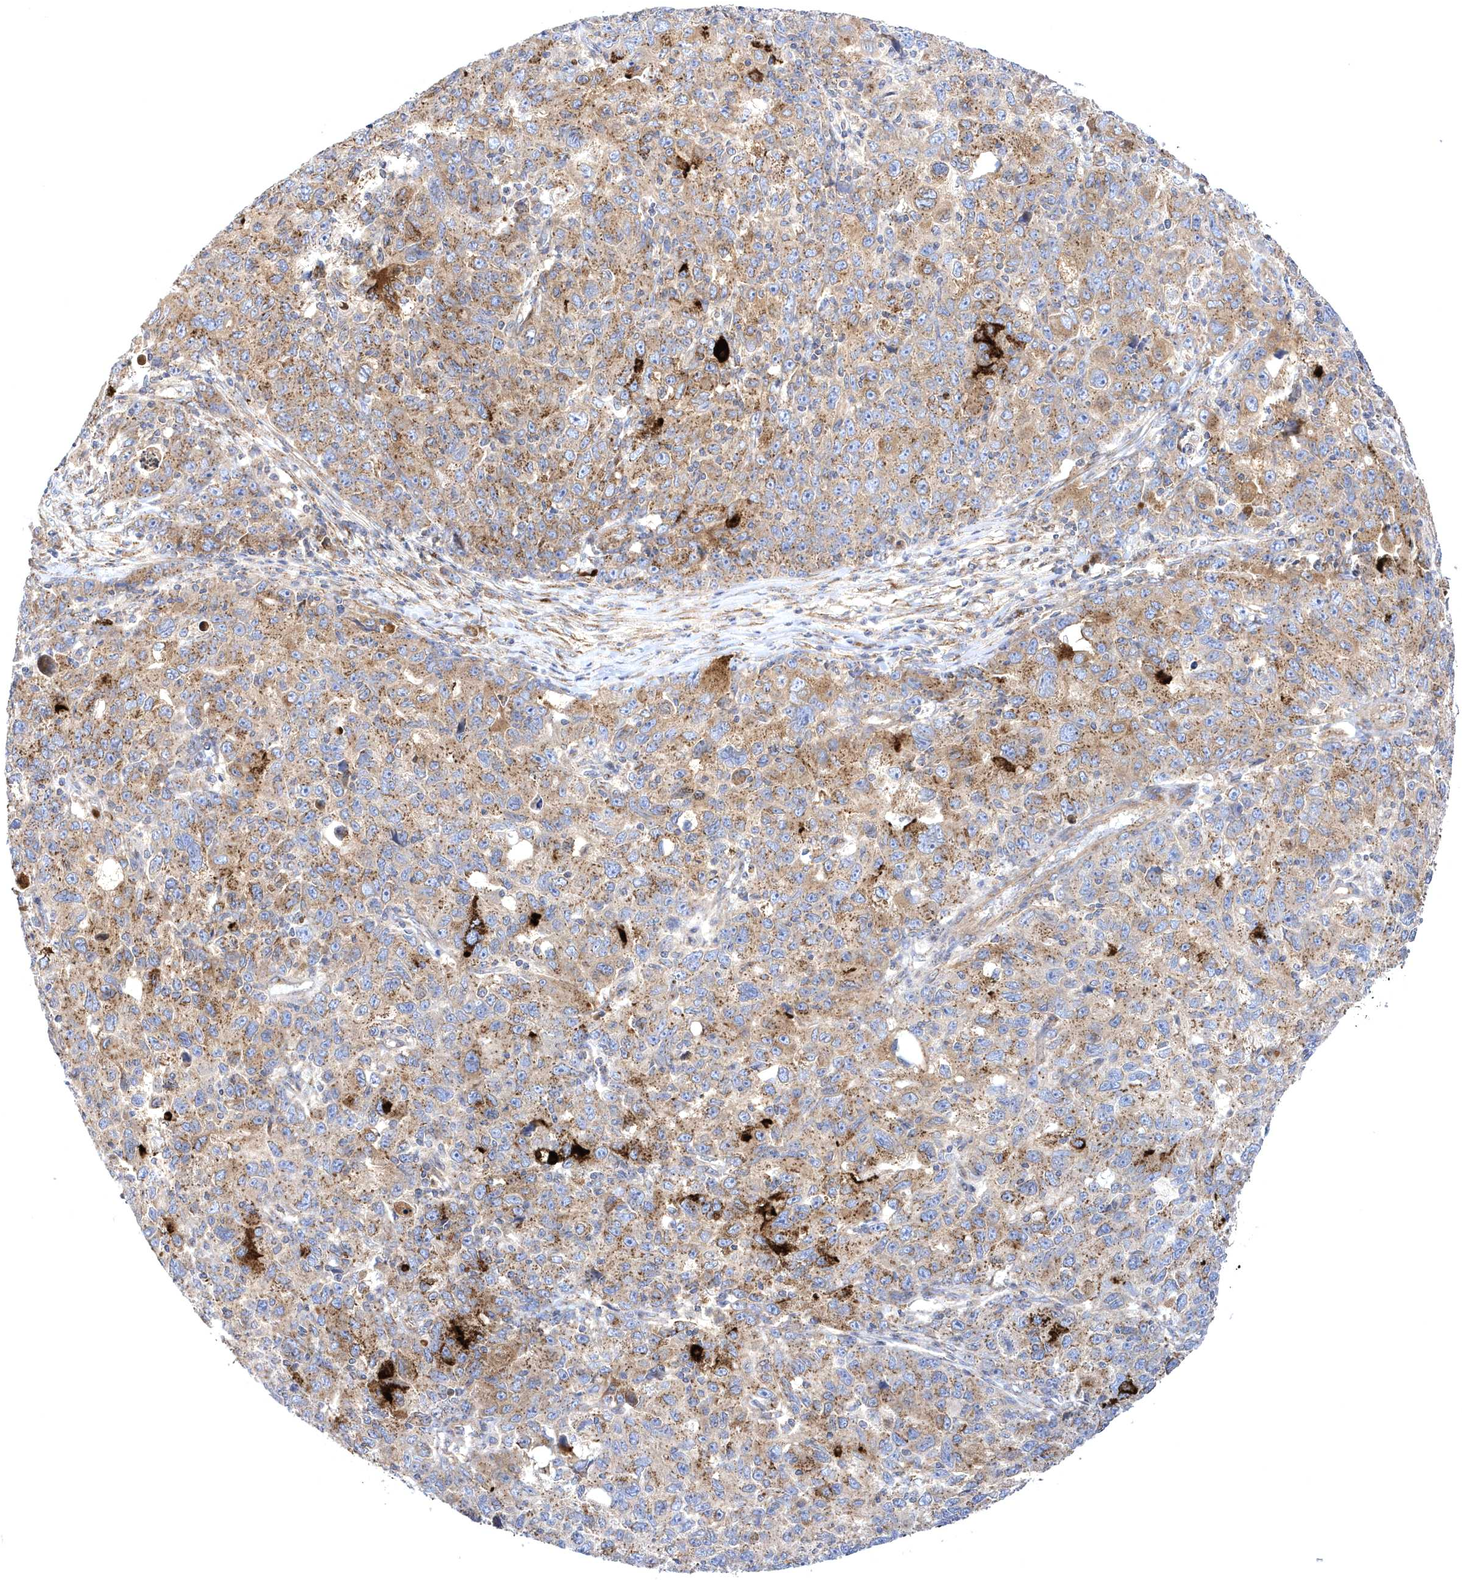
{"staining": {"intensity": "moderate", "quantity": ">75%", "location": "cytoplasmic/membranous"}, "tissue": "ovarian cancer", "cell_type": "Tumor cells", "image_type": "cancer", "snomed": [{"axis": "morphology", "description": "Carcinoma, endometroid"}, {"axis": "topography", "description": "Ovary"}], "caption": "Moderate cytoplasmic/membranous staining is seen in about >75% of tumor cells in ovarian cancer (endometroid carcinoma). The staining was performed using DAB to visualize the protein expression in brown, while the nuclei were stained in blue with hematoxylin (Magnification: 20x).", "gene": "COPB2", "patient": {"sex": "female", "age": 42}}